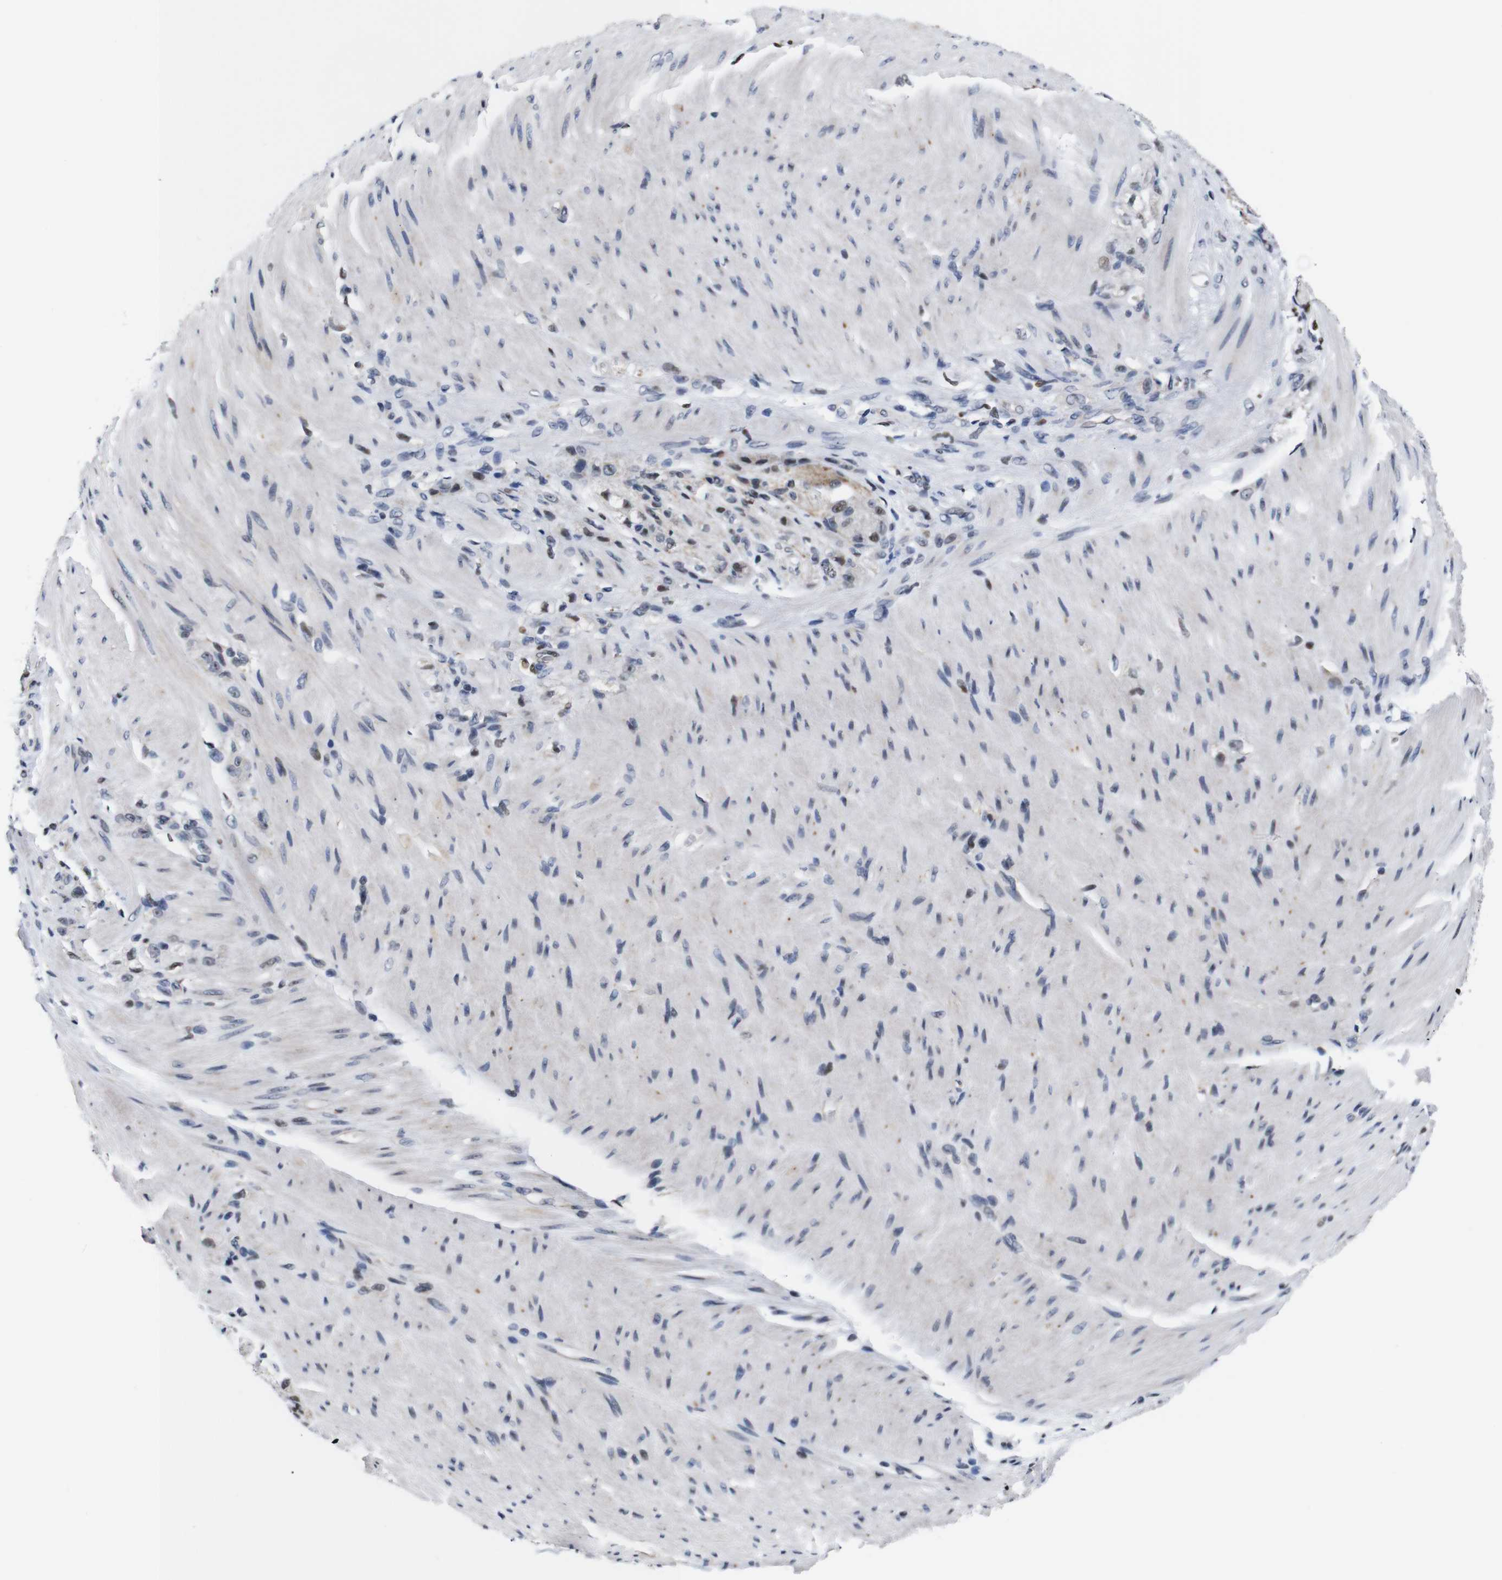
{"staining": {"intensity": "moderate", "quantity": "25%-75%", "location": "cytoplasmic/membranous,nuclear"}, "tissue": "stomach cancer", "cell_type": "Tumor cells", "image_type": "cancer", "snomed": [{"axis": "morphology", "description": "Adenocarcinoma, NOS"}, {"axis": "topography", "description": "Stomach"}], "caption": "Protein expression analysis of stomach cancer reveals moderate cytoplasmic/membranous and nuclear staining in about 25%-75% of tumor cells.", "gene": "GATA6", "patient": {"sex": "male", "age": 82}}